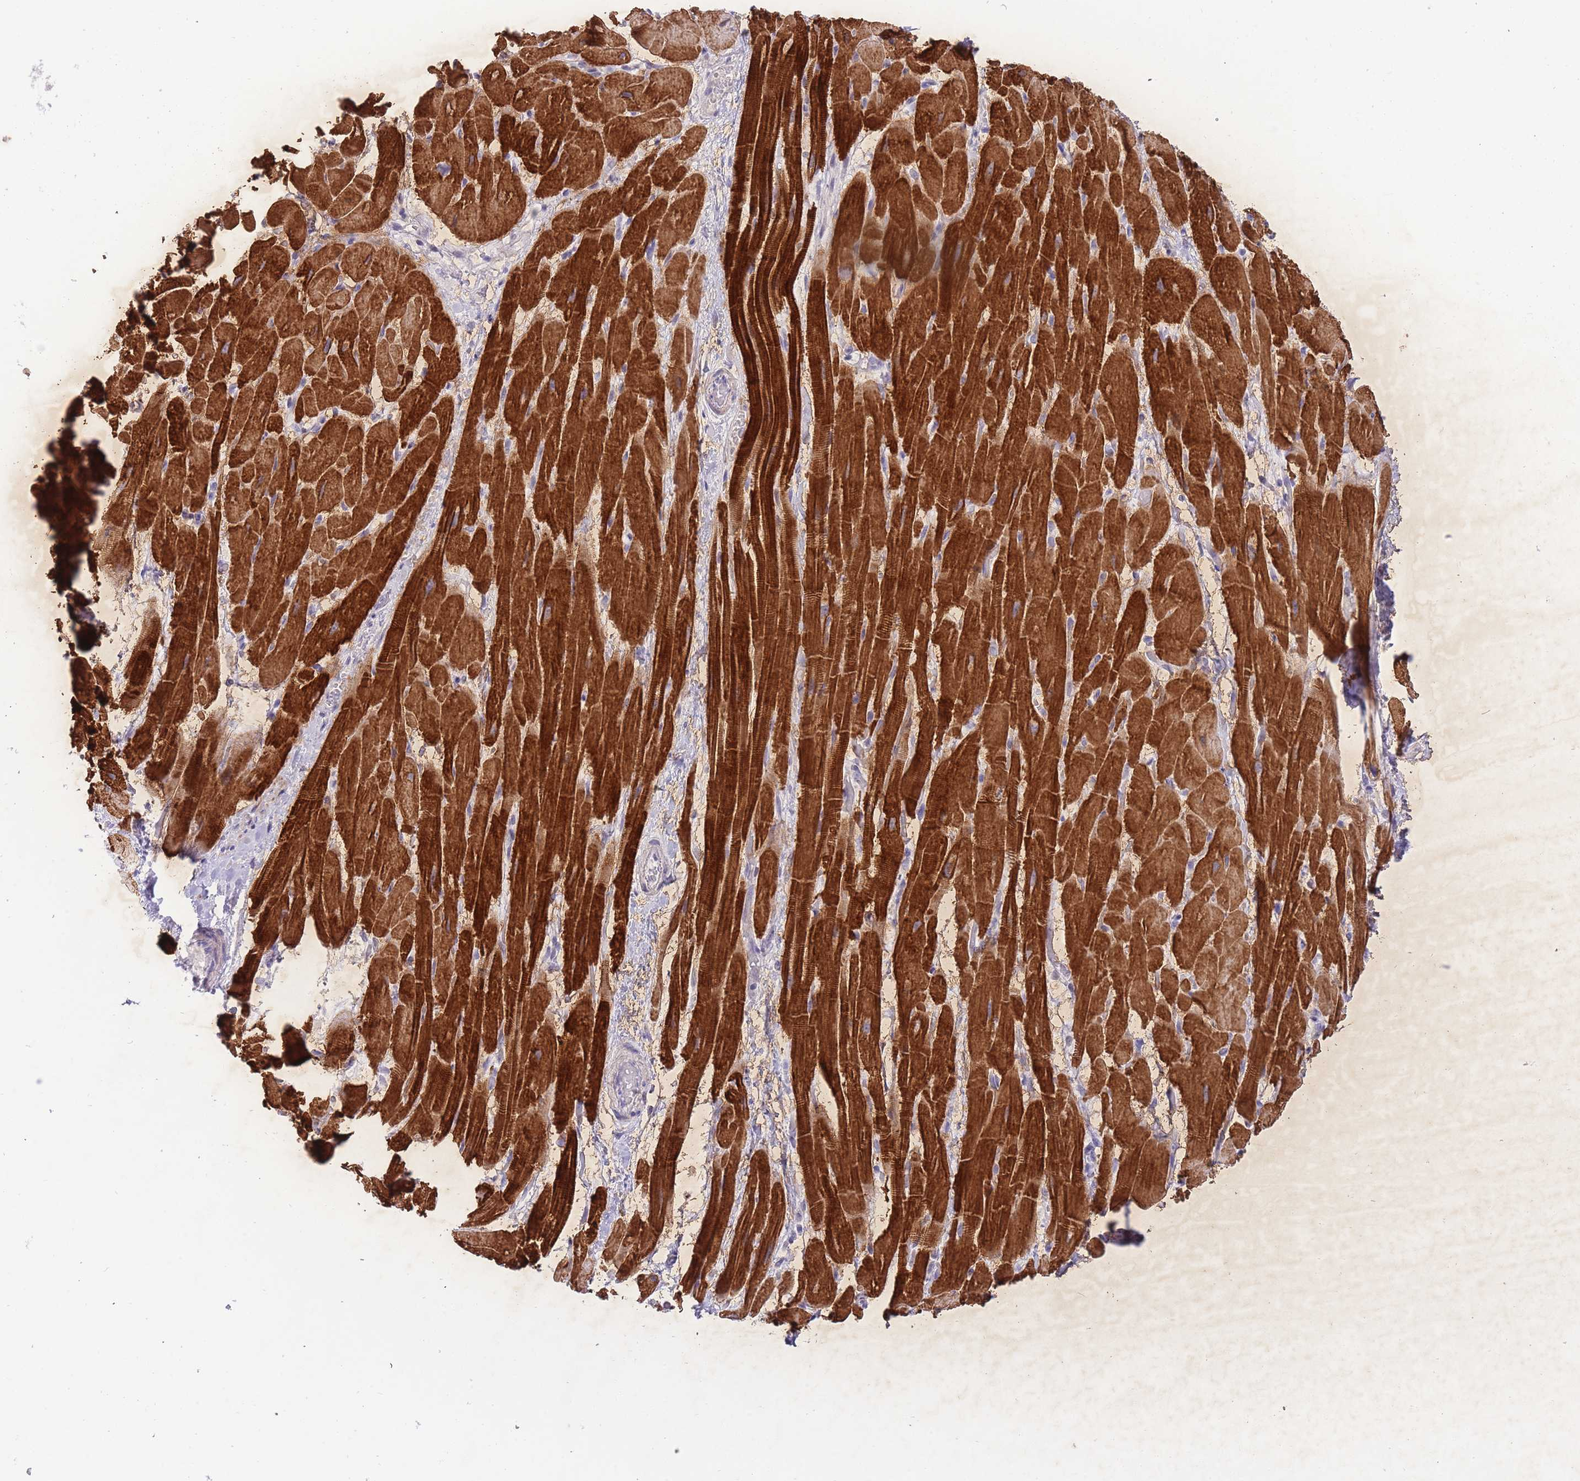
{"staining": {"intensity": "strong", "quantity": ">75%", "location": "cytoplasmic/membranous"}, "tissue": "heart muscle", "cell_type": "Cardiomyocytes", "image_type": "normal", "snomed": [{"axis": "morphology", "description": "Normal tissue, NOS"}, {"axis": "topography", "description": "Heart"}], "caption": "Immunohistochemical staining of normal human heart muscle displays >75% levels of strong cytoplasmic/membranous protein positivity in about >75% of cardiomyocytes. (DAB (3,3'-diaminobenzidine) IHC, brown staining for protein, blue staining for nuclei).", "gene": "PRR23A", "patient": {"sex": "male", "age": 37}}